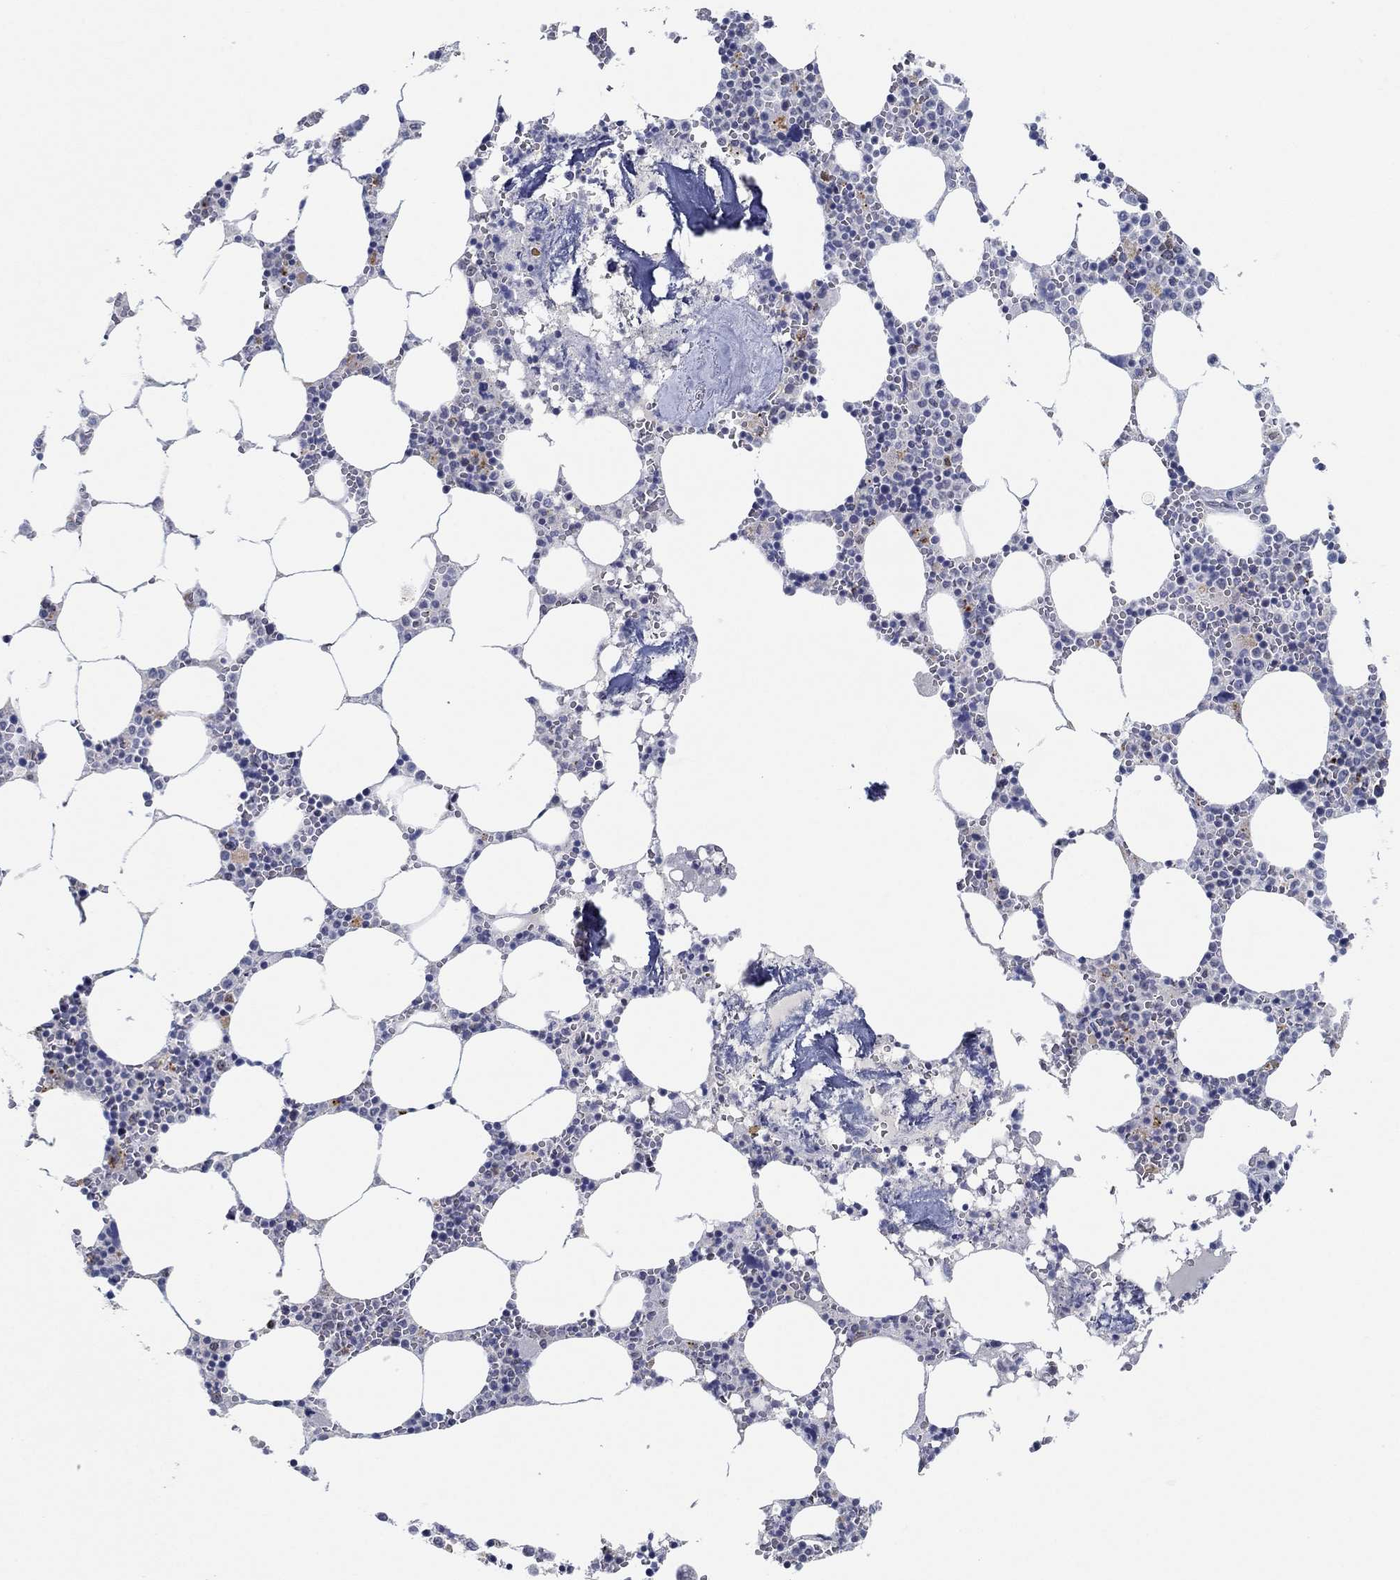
{"staining": {"intensity": "negative", "quantity": "none", "location": "none"}, "tissue": "bone marrow", "cell_type": "Hematopoietic cells", "image_type": "normal", "snomed": [{"axis": "morphology", "description": "Normal tissue, NOS"}, {"axis": "topography", "description": "Bone marrow"}], "caption": "IHC histopathology image of unremarkable bone marrow: bone marrow stained with DAB demonstrates no significant protein staining in hematopoietic cells.", "gene": "GATA2", "patient": {"sex": "female", "age": 64}}